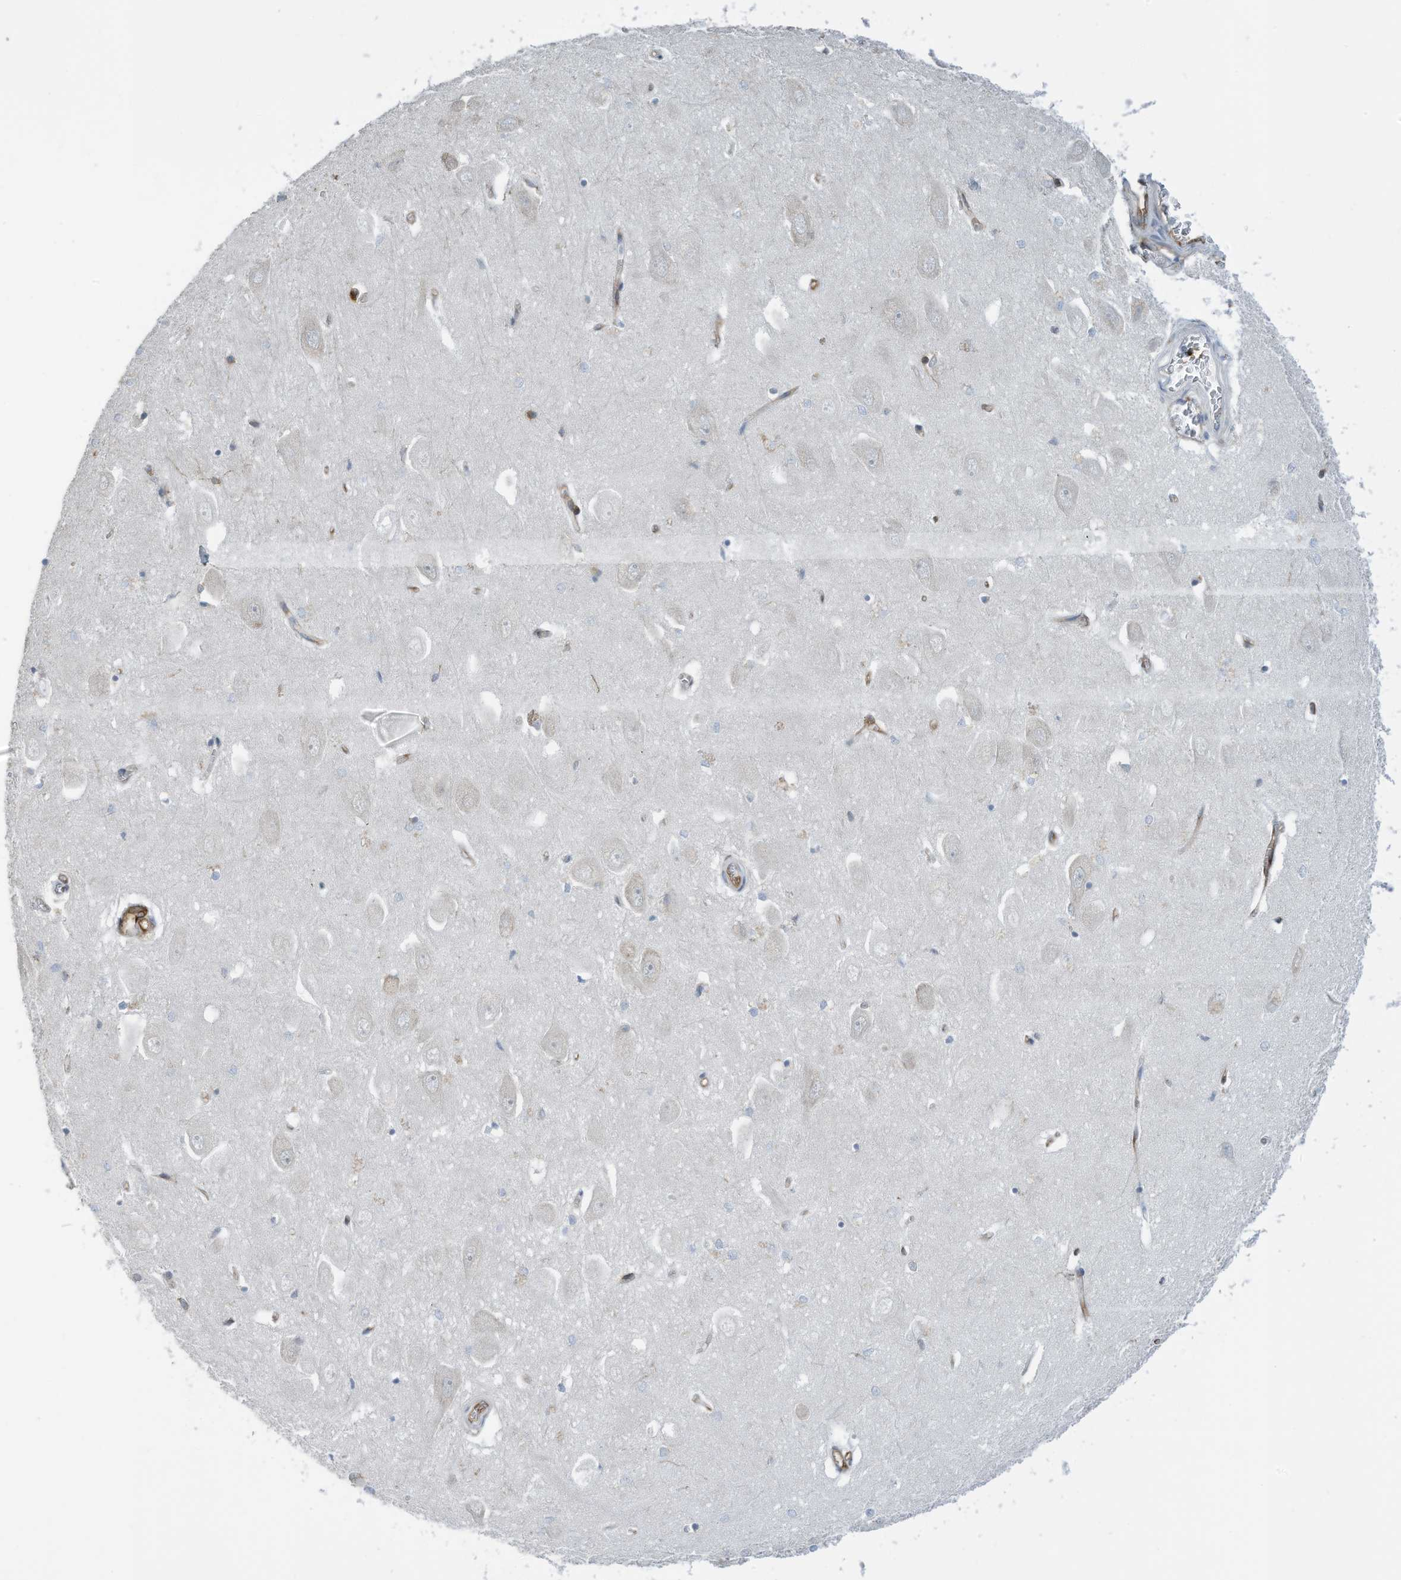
{"staining": {"intensity": "weak", "quantity": "<25%", "location": "cytoplasmic/membranous"}, "tissue": "hippocampus", "cell_type": "Glial cells", "image_type": "normal", "snomed": [{"axis": "morphology", "description": "Normal tissue, NOS"}, {"axis": "topography", "description": "Hippocampus"}], "caption": "An image of human hippocampus is negative for staining in glial cells. (DAB (3,3'-diaminobenzidine) immunohistochemistry (IHC), high magnification).", "gene": "ZBTB45", "patient": {"sex": "female", "age": 64}}